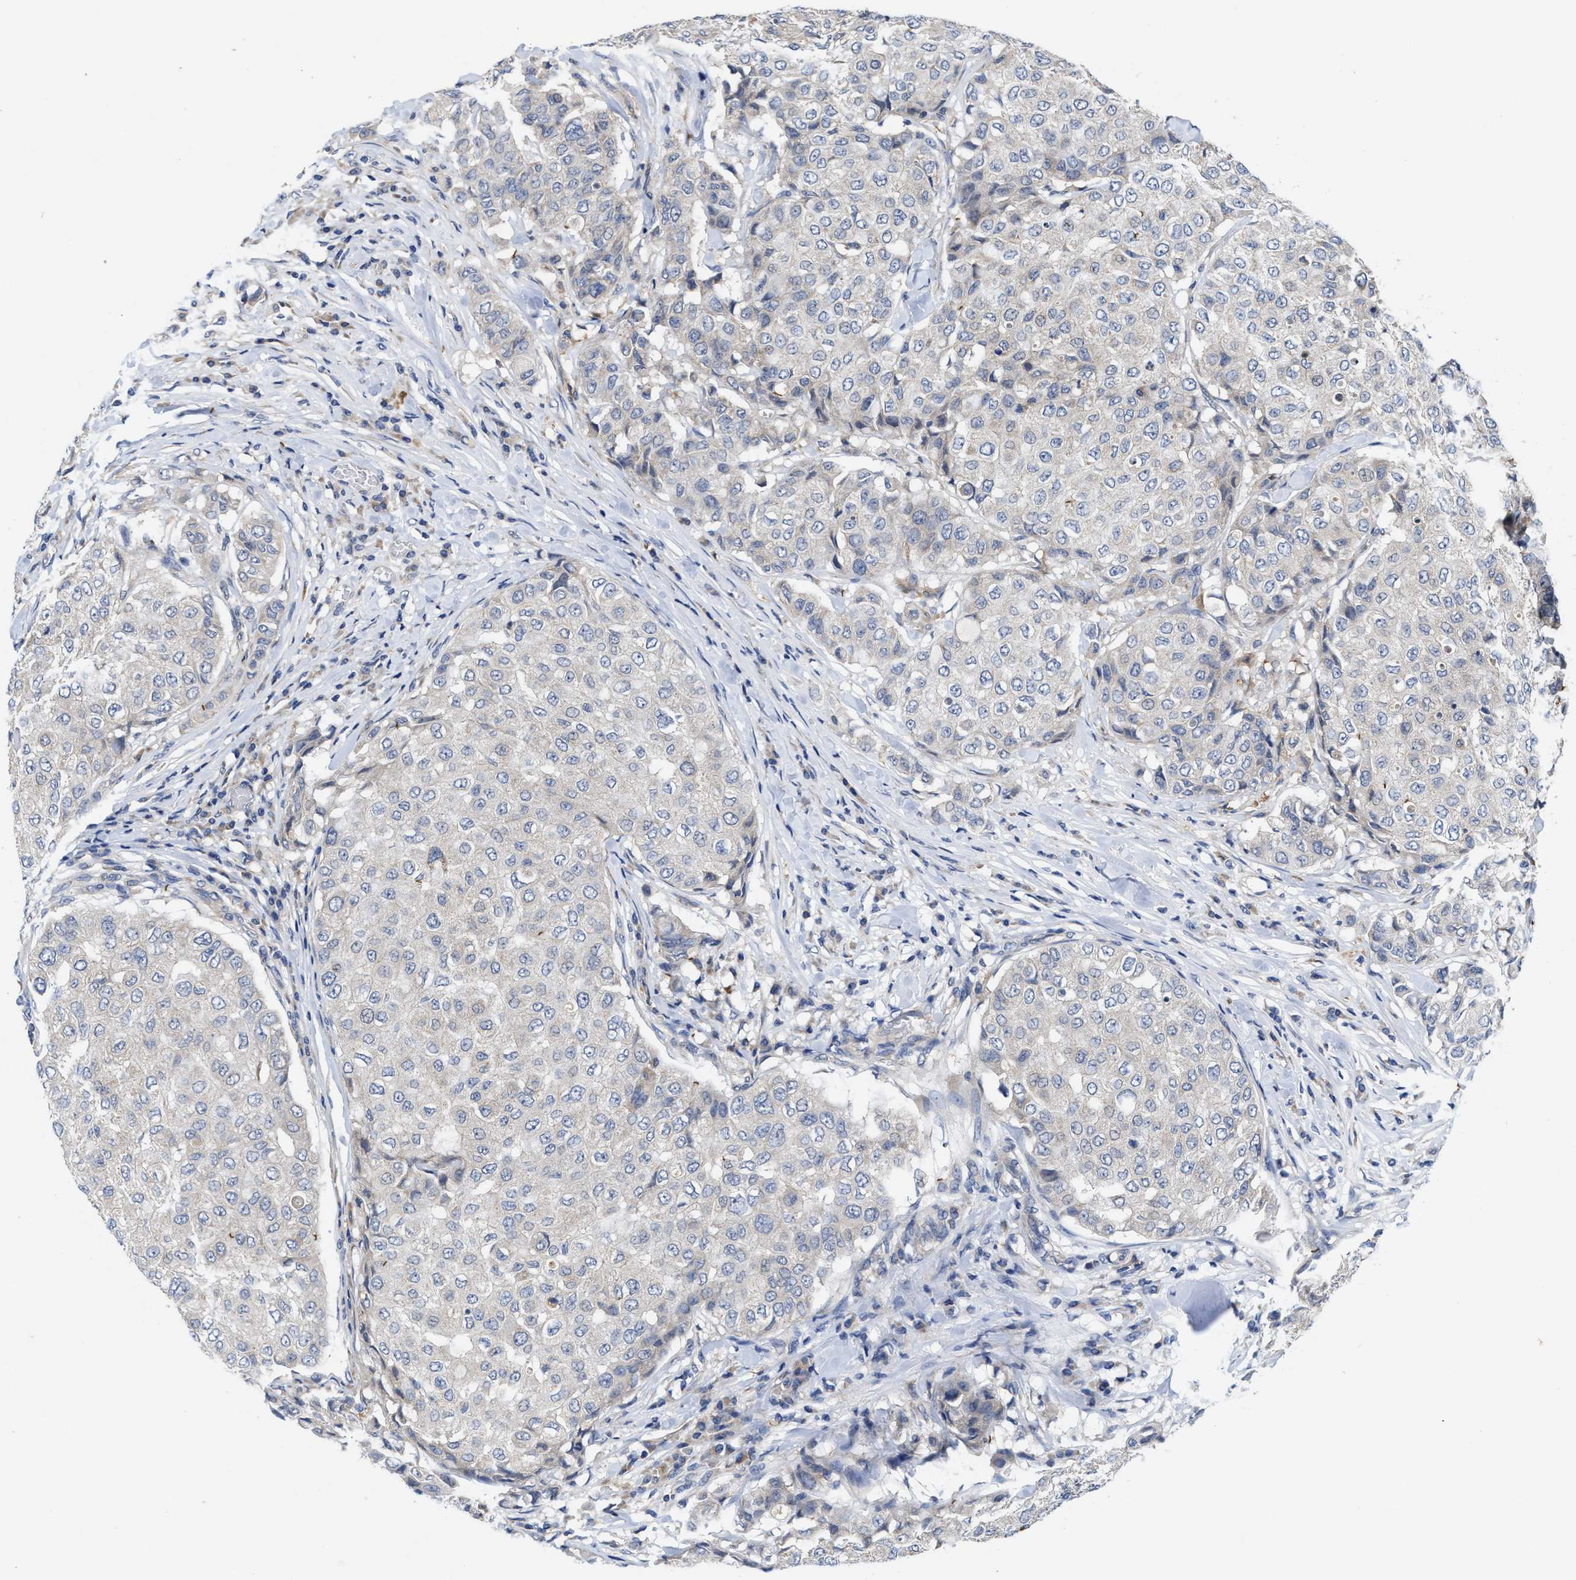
{"staining": {"intensity": "negative", "quantity": "none", "location": "none"}, "tissue": "breast cancer", "cell_type": "Tumor cells", "image_type": "cancer", "snomed": [{"axis": "morphology", "description": "Duct carcinoma"}, {"axis": "topography", "description": "Breast"}], "caption": "An immunohistochemistry (IHC) image of intraductal carcinoma (breast) is shown. There is no staining in tumor cells of intraductal carcinoma (breast).", "gene": "EFNA4", "patient": {"sex": "female", "age": 27}}